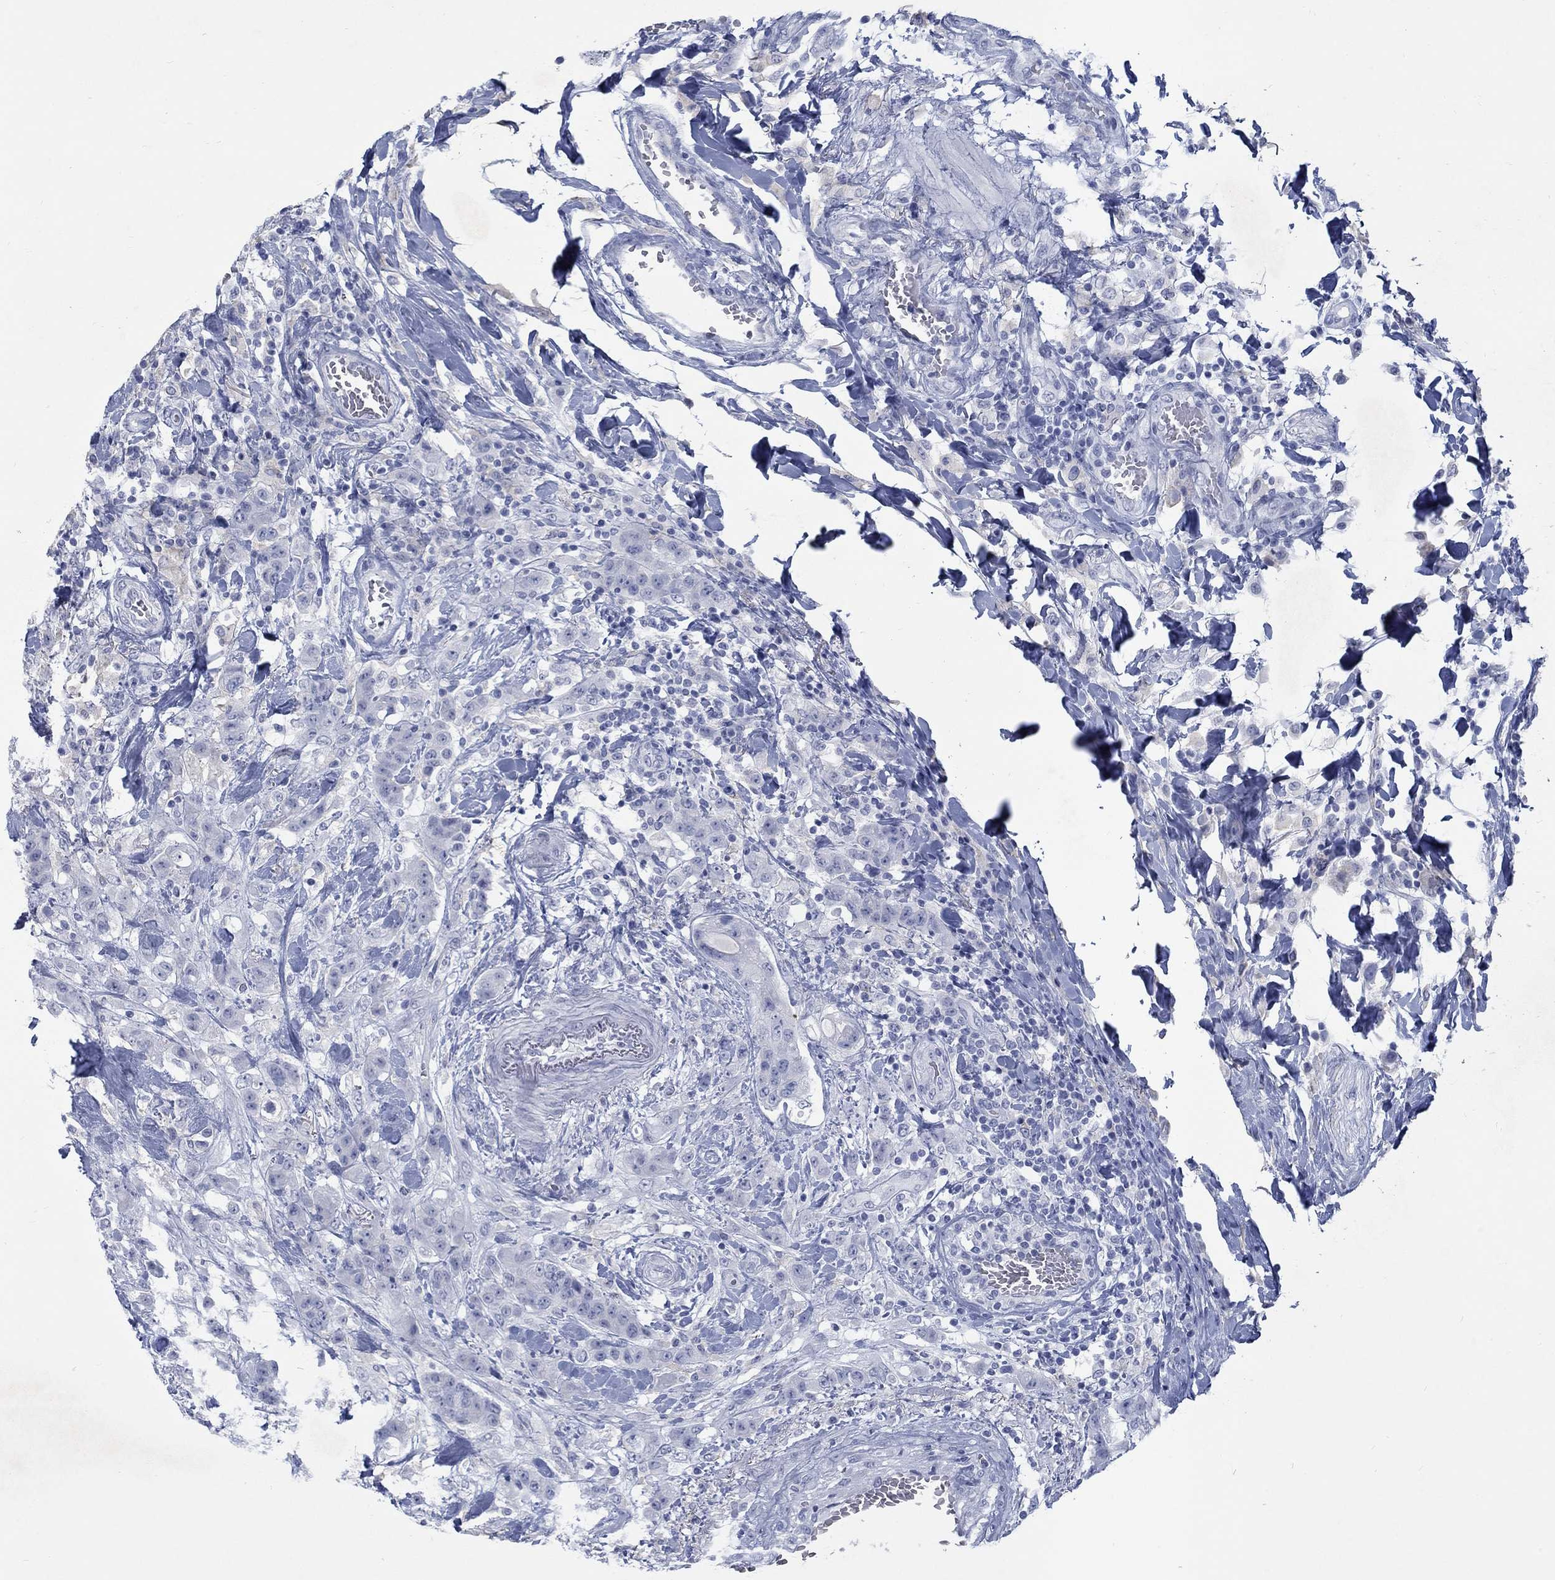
{"staining": {"intensity": "negative", "quantity": "none", "location": "none"}, "tissue": "colorectal cancer", "cell_type": "Tumor cells", "image_type": "cancer", "snomed": [{"axis": "morphology", "description": "Adenocarcinoma, NOS"}, {"axis": "topography", "description": "Colon"}], "caption": "A photomicrograph of colorectal adenocarcinoma stained for a protein shows no brown staining in tumor cells. The staining is performed using DAB brown chromogen with nuclei counter-stained in using hematoxylin.", "gene": "RFTN2", "patient": {"sex": "female", "age": 48}}